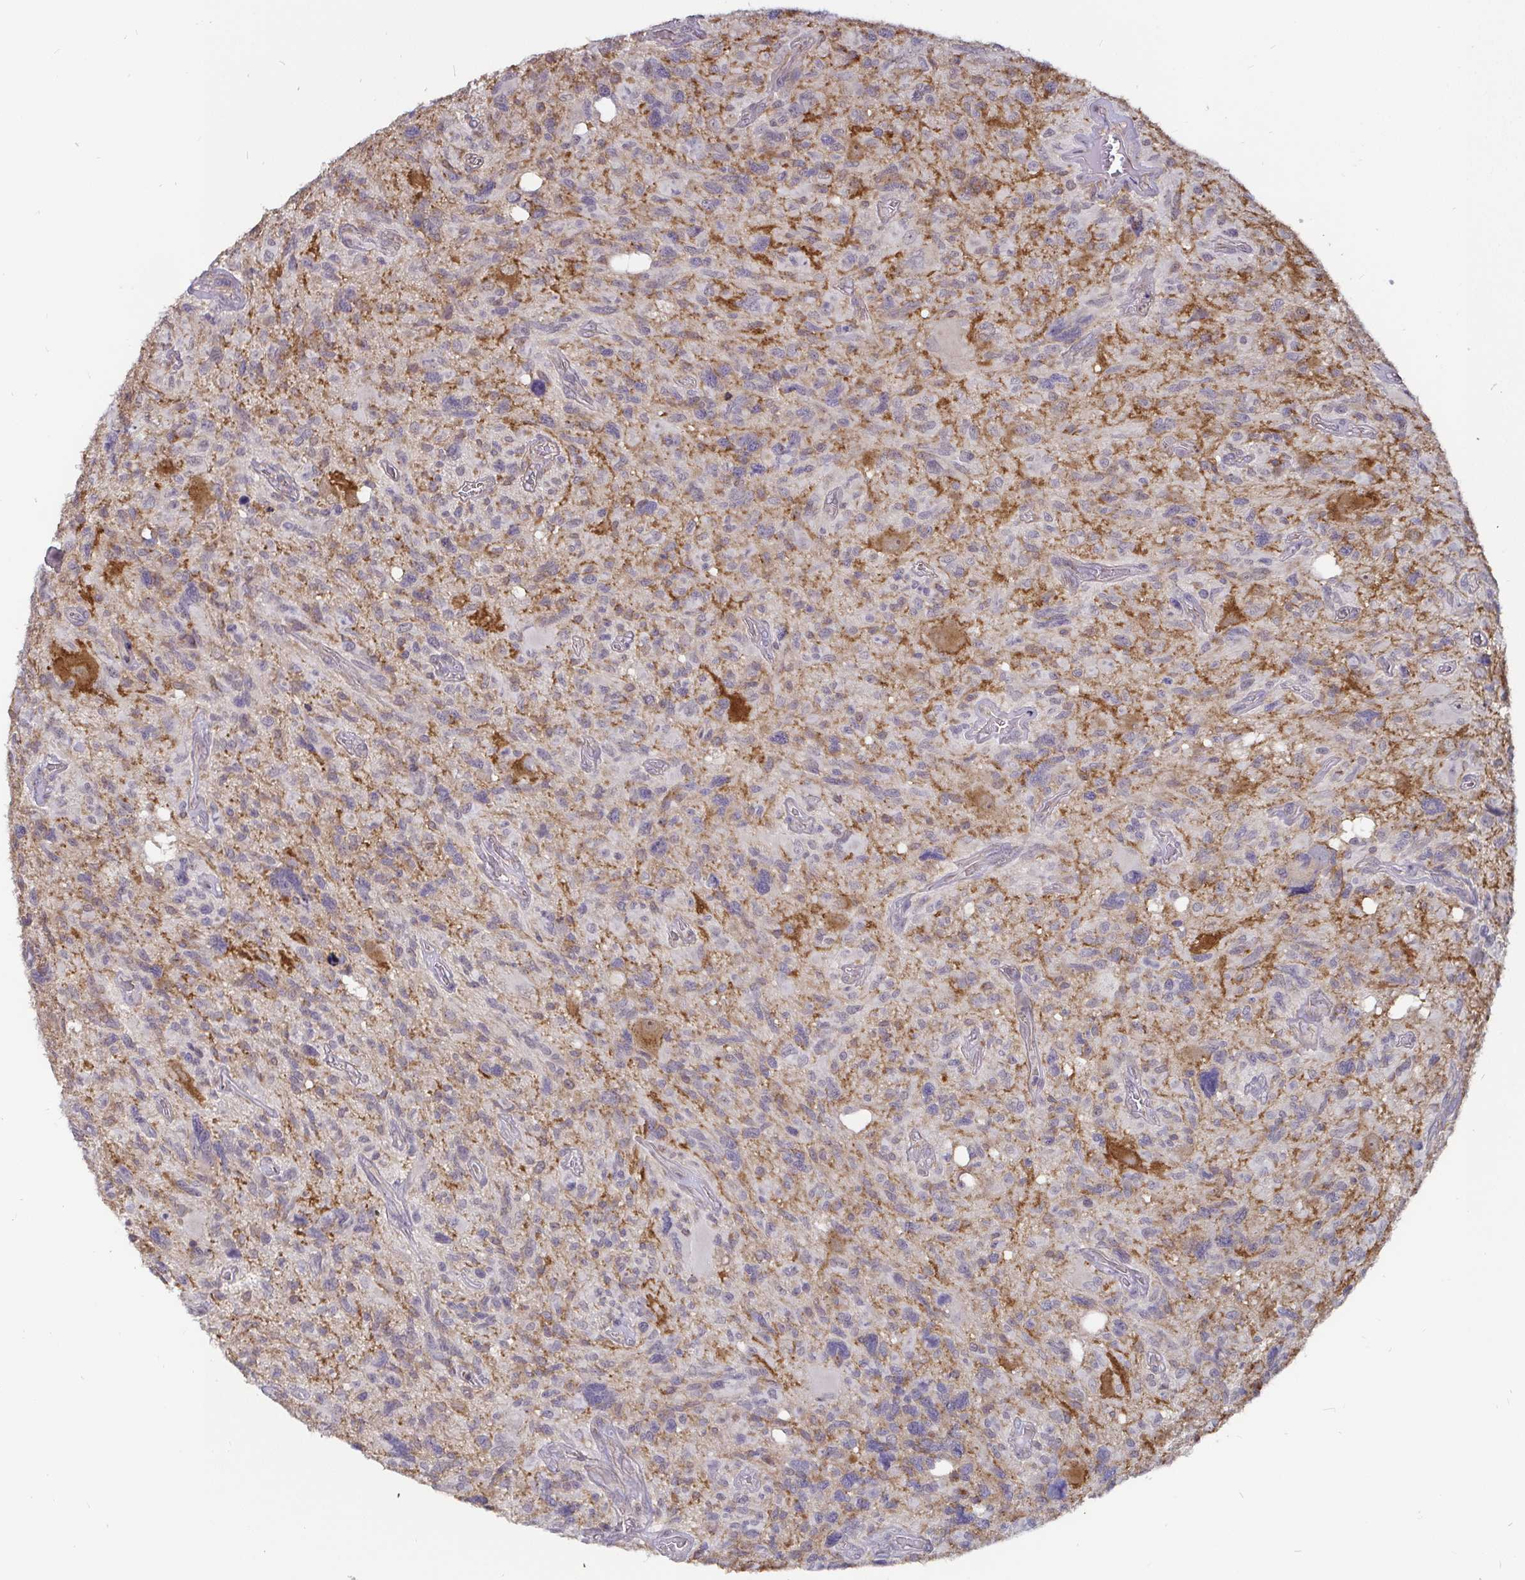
{"staining": {"intensity": "weak", "quantity": "<25%", "location": "cytoplasmic/membranous"}, "tissue": "glioma", "cell_type": "Tumor cells", "image_type": "cancer", "snomed": [{"axis": "morphology", "description": "Glioma, malignant, High grade"}, {"axis": "topography", "description": "Brain"}], "caption": "Malignant glioma (high-grade) was stained to show a protein in brown. There is no significant staining in tumor cells.", "gene": "CDH18", "patient": {"sex": "male", "age": 49}}